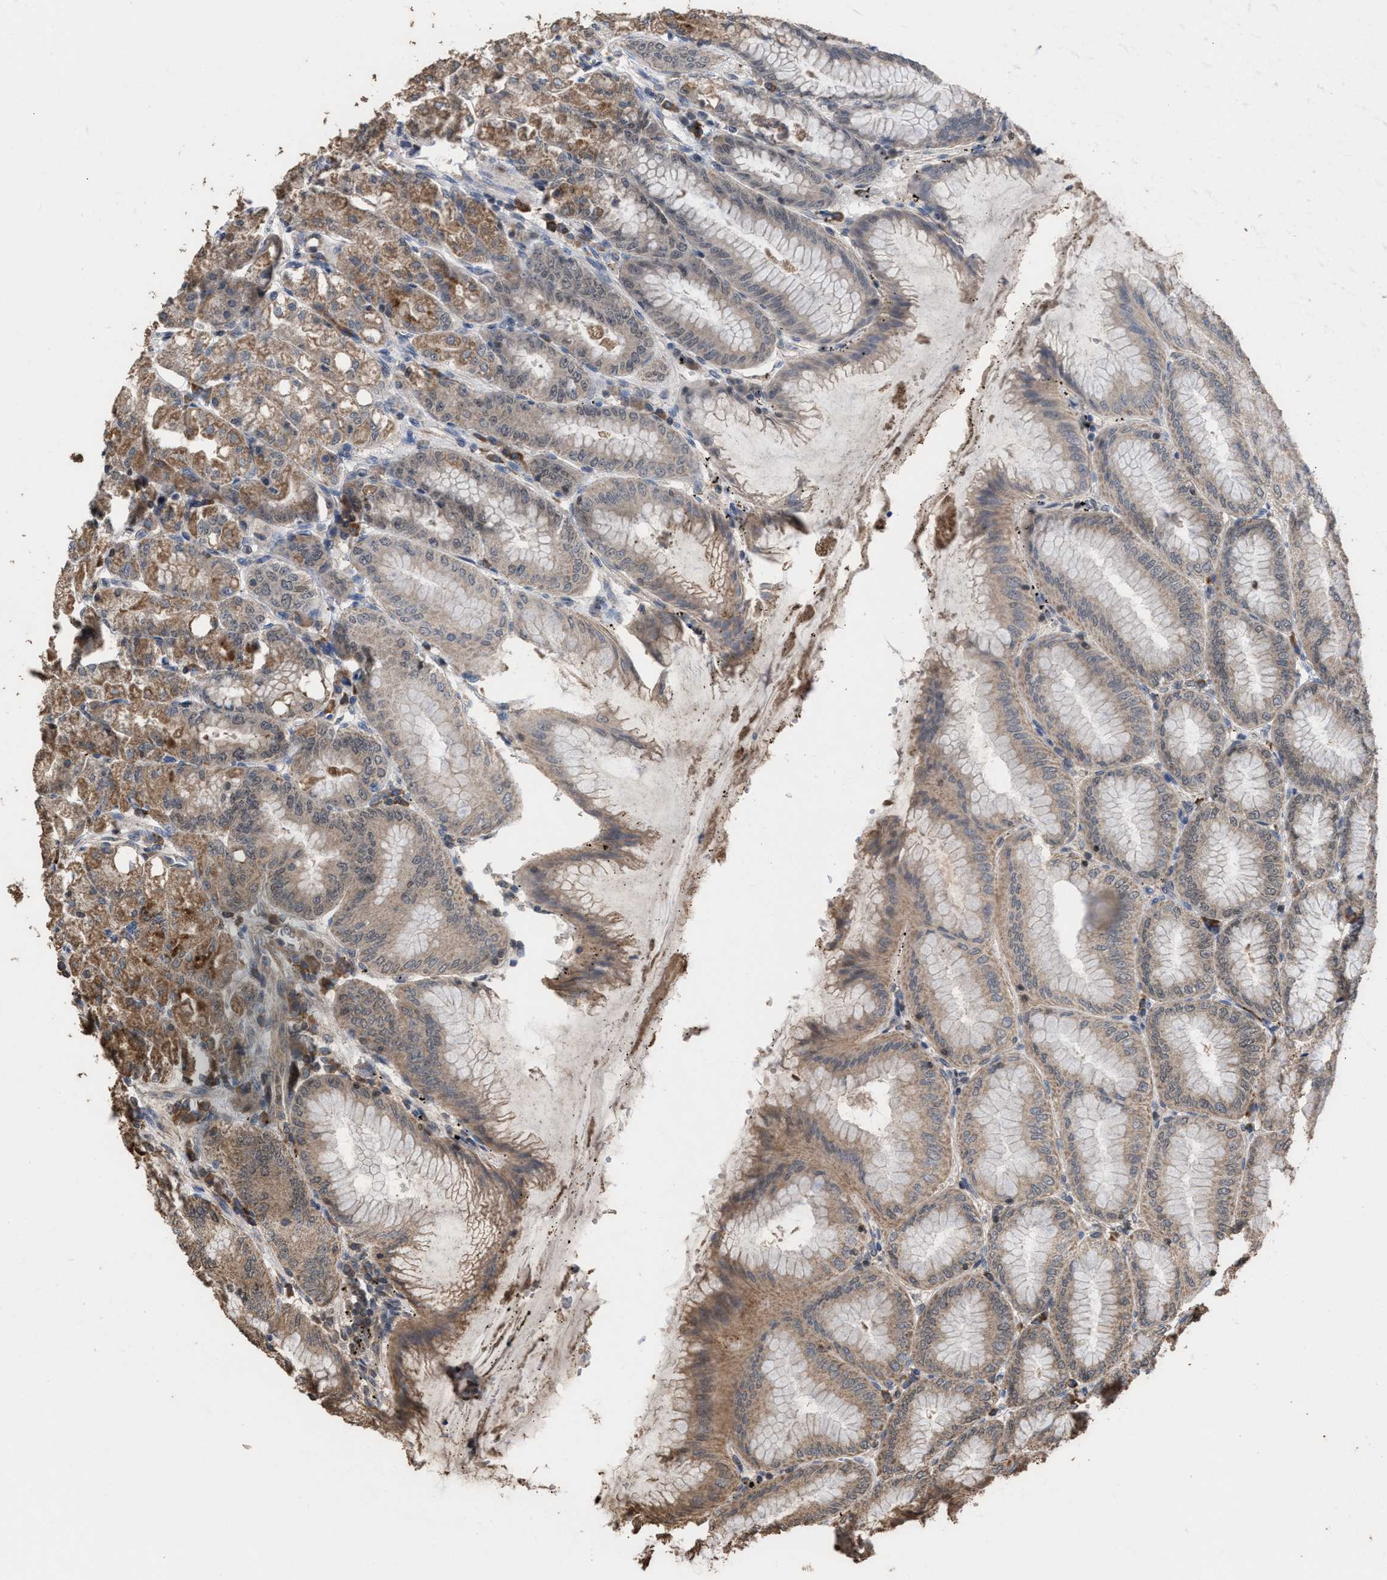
{"staining": {"intensity": "moderate", "quantity": ">75%", "location": "cytoplasmic/membranous,nuclear"}, "tissue": "stomach", "cell_type": "Glandular cells", "image_type": "normal", "snomed": [{"axis": "morphology", "description": "Normal tissue, NOS"}, {"axis": "topography", "description": "Stomach, lower"}], "caption": "Glandular cells reveal medium levels of moderate cytoplasmic/membranous,nuclear staining in approximately >75% of cells in benign stomach. Ihc stains the protein of interest in brown and the nuclei are stained blue.", "gene": "C9orf78", "patient": {"sex": "male", "age": 71}}